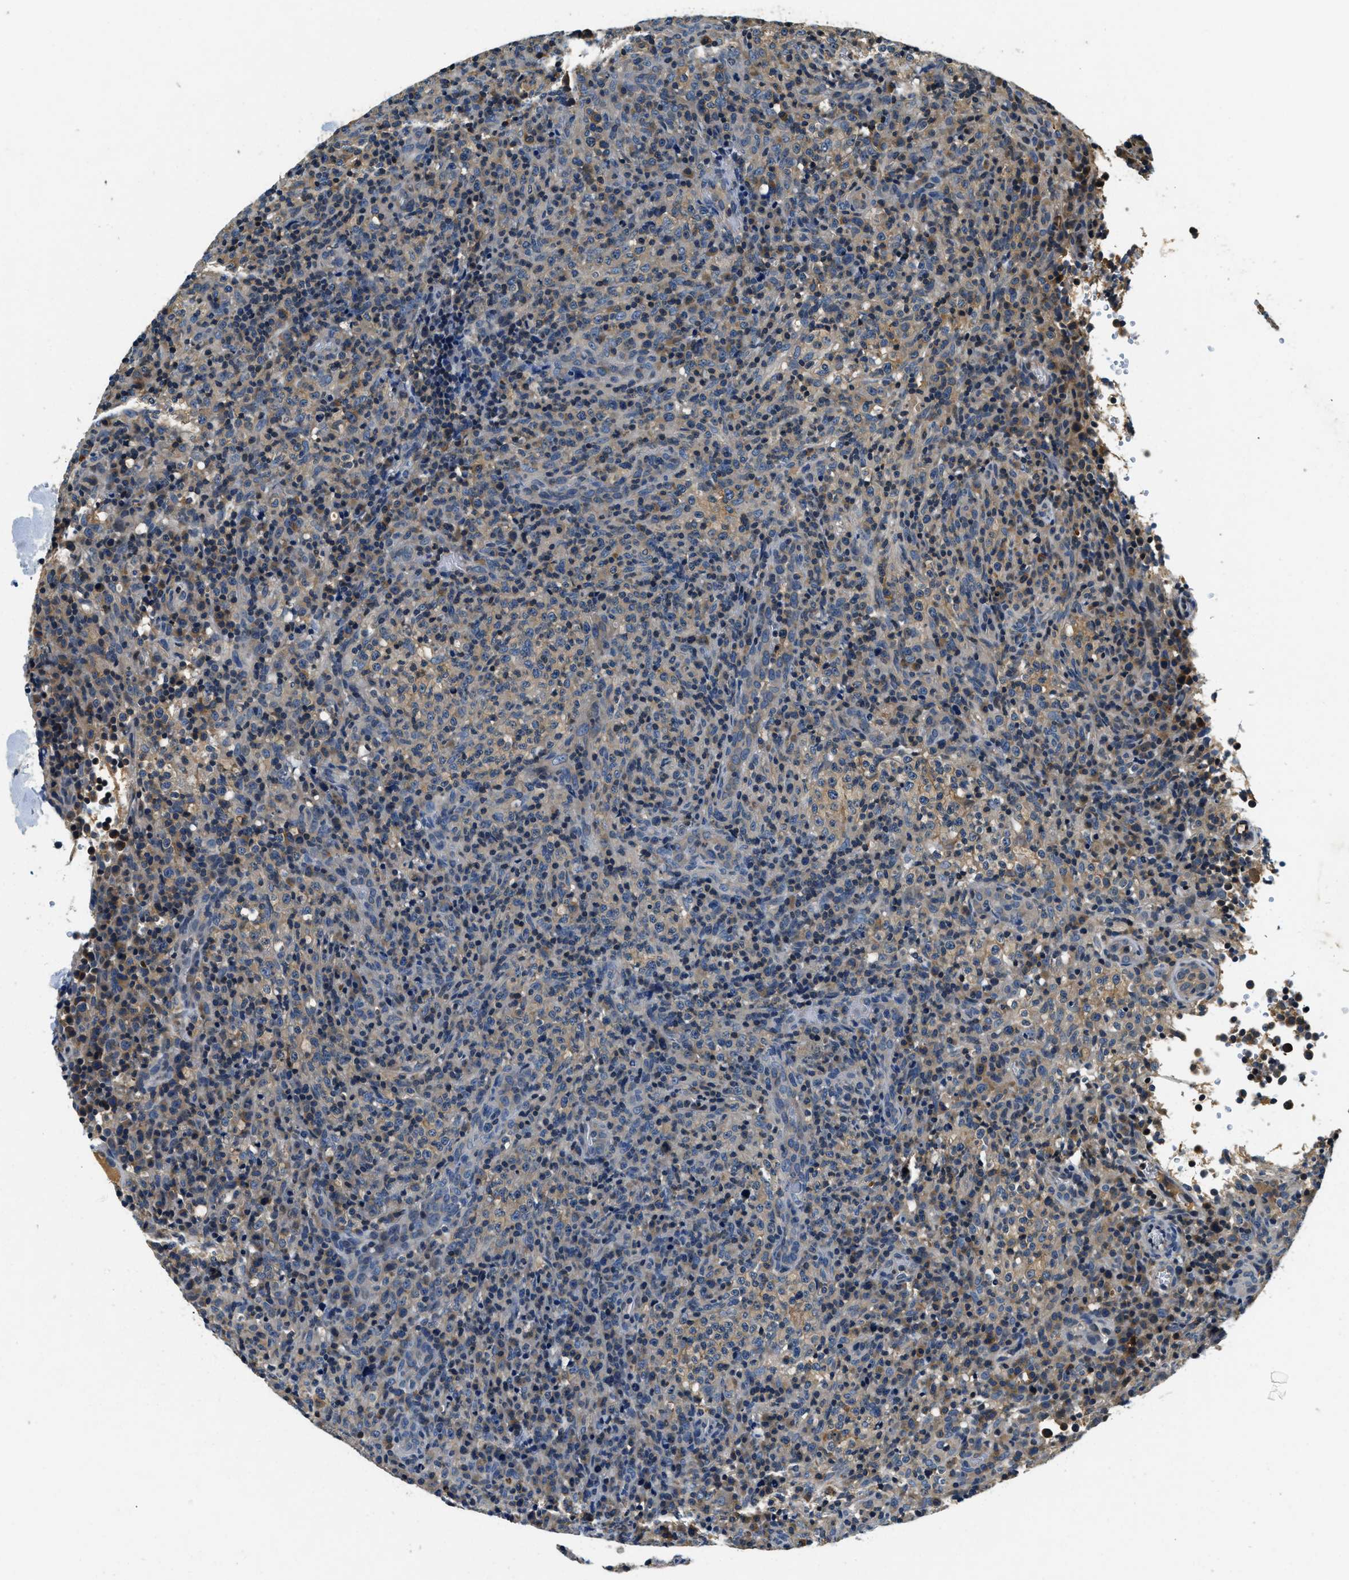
{"staining": {"intensity": "moderate", "quantity": "<25%", "location": "cytoplasmic/membranous"}, "tissue": "lymphoma", "cell_type": "Tumor cells", "image_type": "cancer", "snomed": [{"axis": "morphology", "description": "Malignant lymphoma, non-Hodgkin's type, High grade"}, {"axis": "topography", "description": "Lymph node"}], "caption": "The immunohistochemical stain labels moderate cytoplasmic/membranous positivity in tumor cells of lymphoma tissue. (Brightfield microscopy of DAB IHC at high magnification).", "gene": "RESF1", "patient": {"sex": "female", "age": 76}}